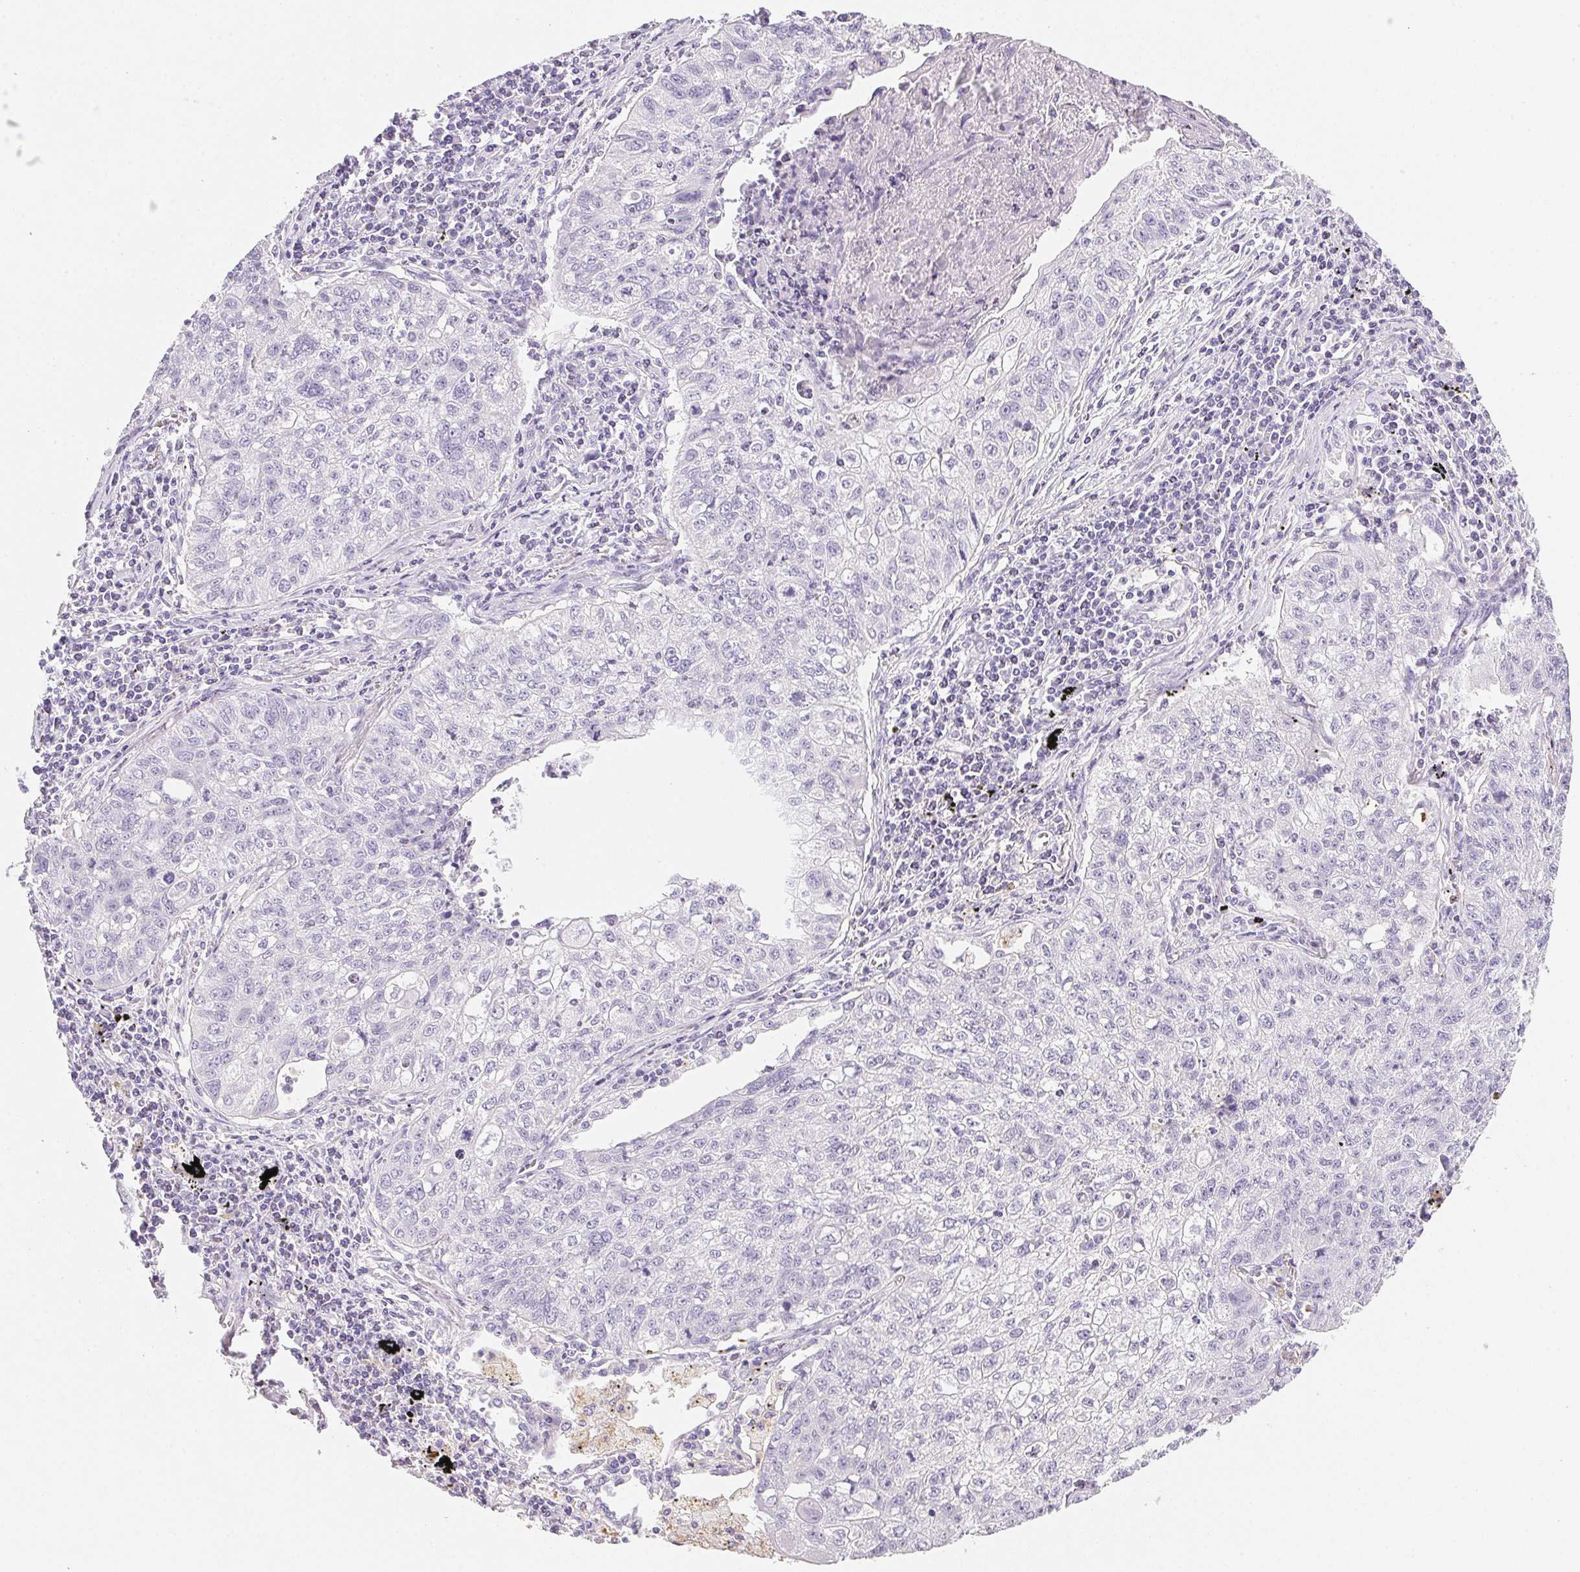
{"staining": {"intensity": "negative", "quantity": "none", "location": "none"}, "tissue": "lung cancer", "cell_type": "Tumor cells", "image_type": "cancer", "snomed": [{"axis": "morphology", "description": "Normal morphology"}, {"axis": "morphology", "description": "Aneuploidy"}, {"axis": "morphology", "description": "Squamous cell carcinoma, NOS"}, {"axis": "topography", "description": "Lymph node"}, {"axis": "topography", "description": "Lung"}], "caption": "Tumor cells show no significant protein expression in lung cancer (squamous cell carcinoma). (Immunohistochemistry (ihc), brightfield microscopy, high magnification).", "gene": "ACP3", "patient": {"sex": "female", "age": 76}}